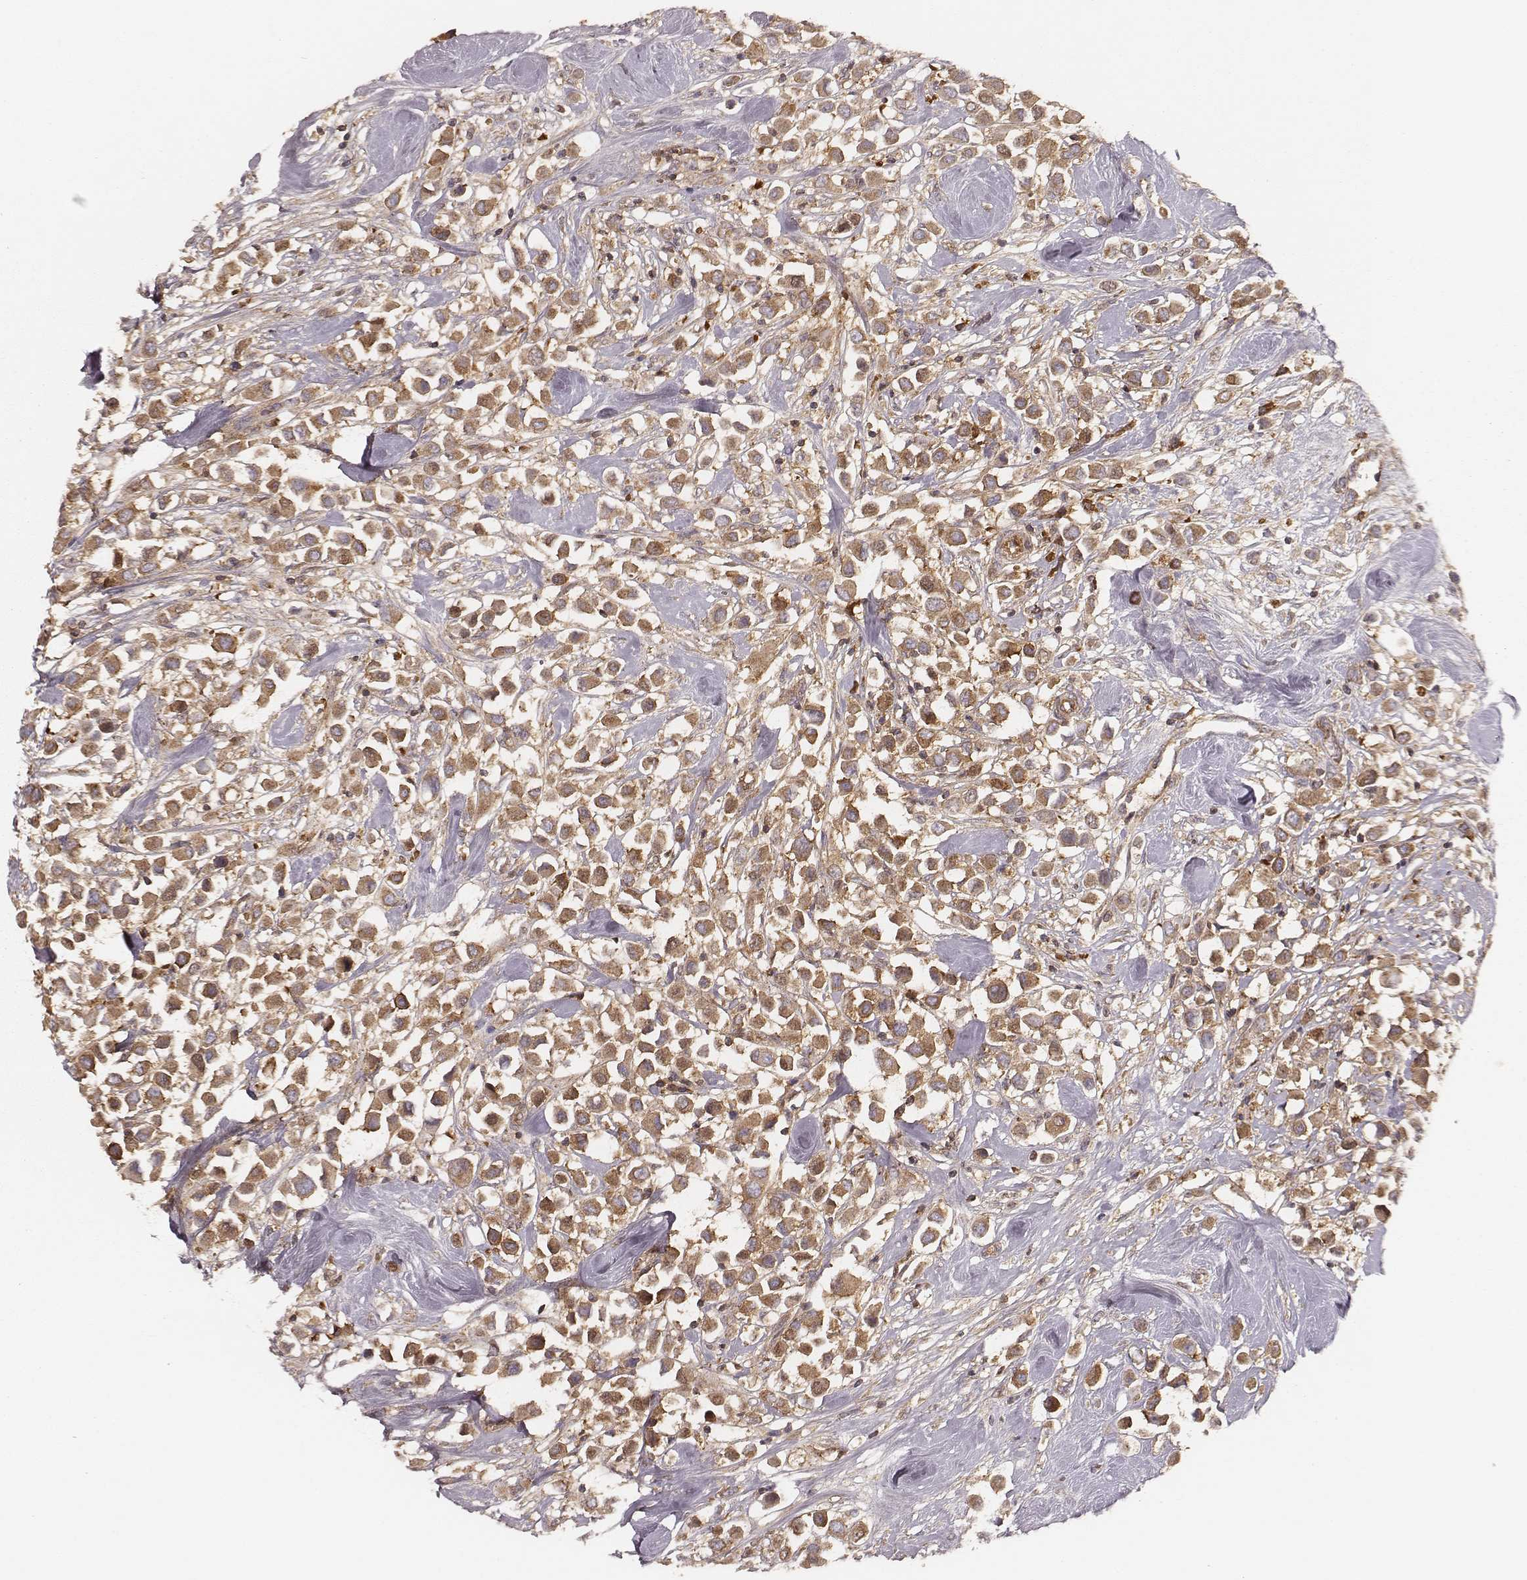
{"staining": {"intensity": "moderate", "quantity": ">75%", "location": "cytoplasmic/membranous"}, "tissue": "breast cancer", "cell_type": "Tumor cells", "image_type": "cancer", "snomed": [{"axis": "morphology", "description": "Duct carcinoma"}, {"axis": "topography", "description": "Breast"}], "caption": "Immunohistochemistry (IHC) histopathology image of human intraductal carcinoma (breast) stained for a protein (brown), which reveals medium levels of moderate cytoplasmic/membranous positivity in about >75% of tumor cells.", "gene": "CARS1", "patient": {"sex": "female", "age": 61}}